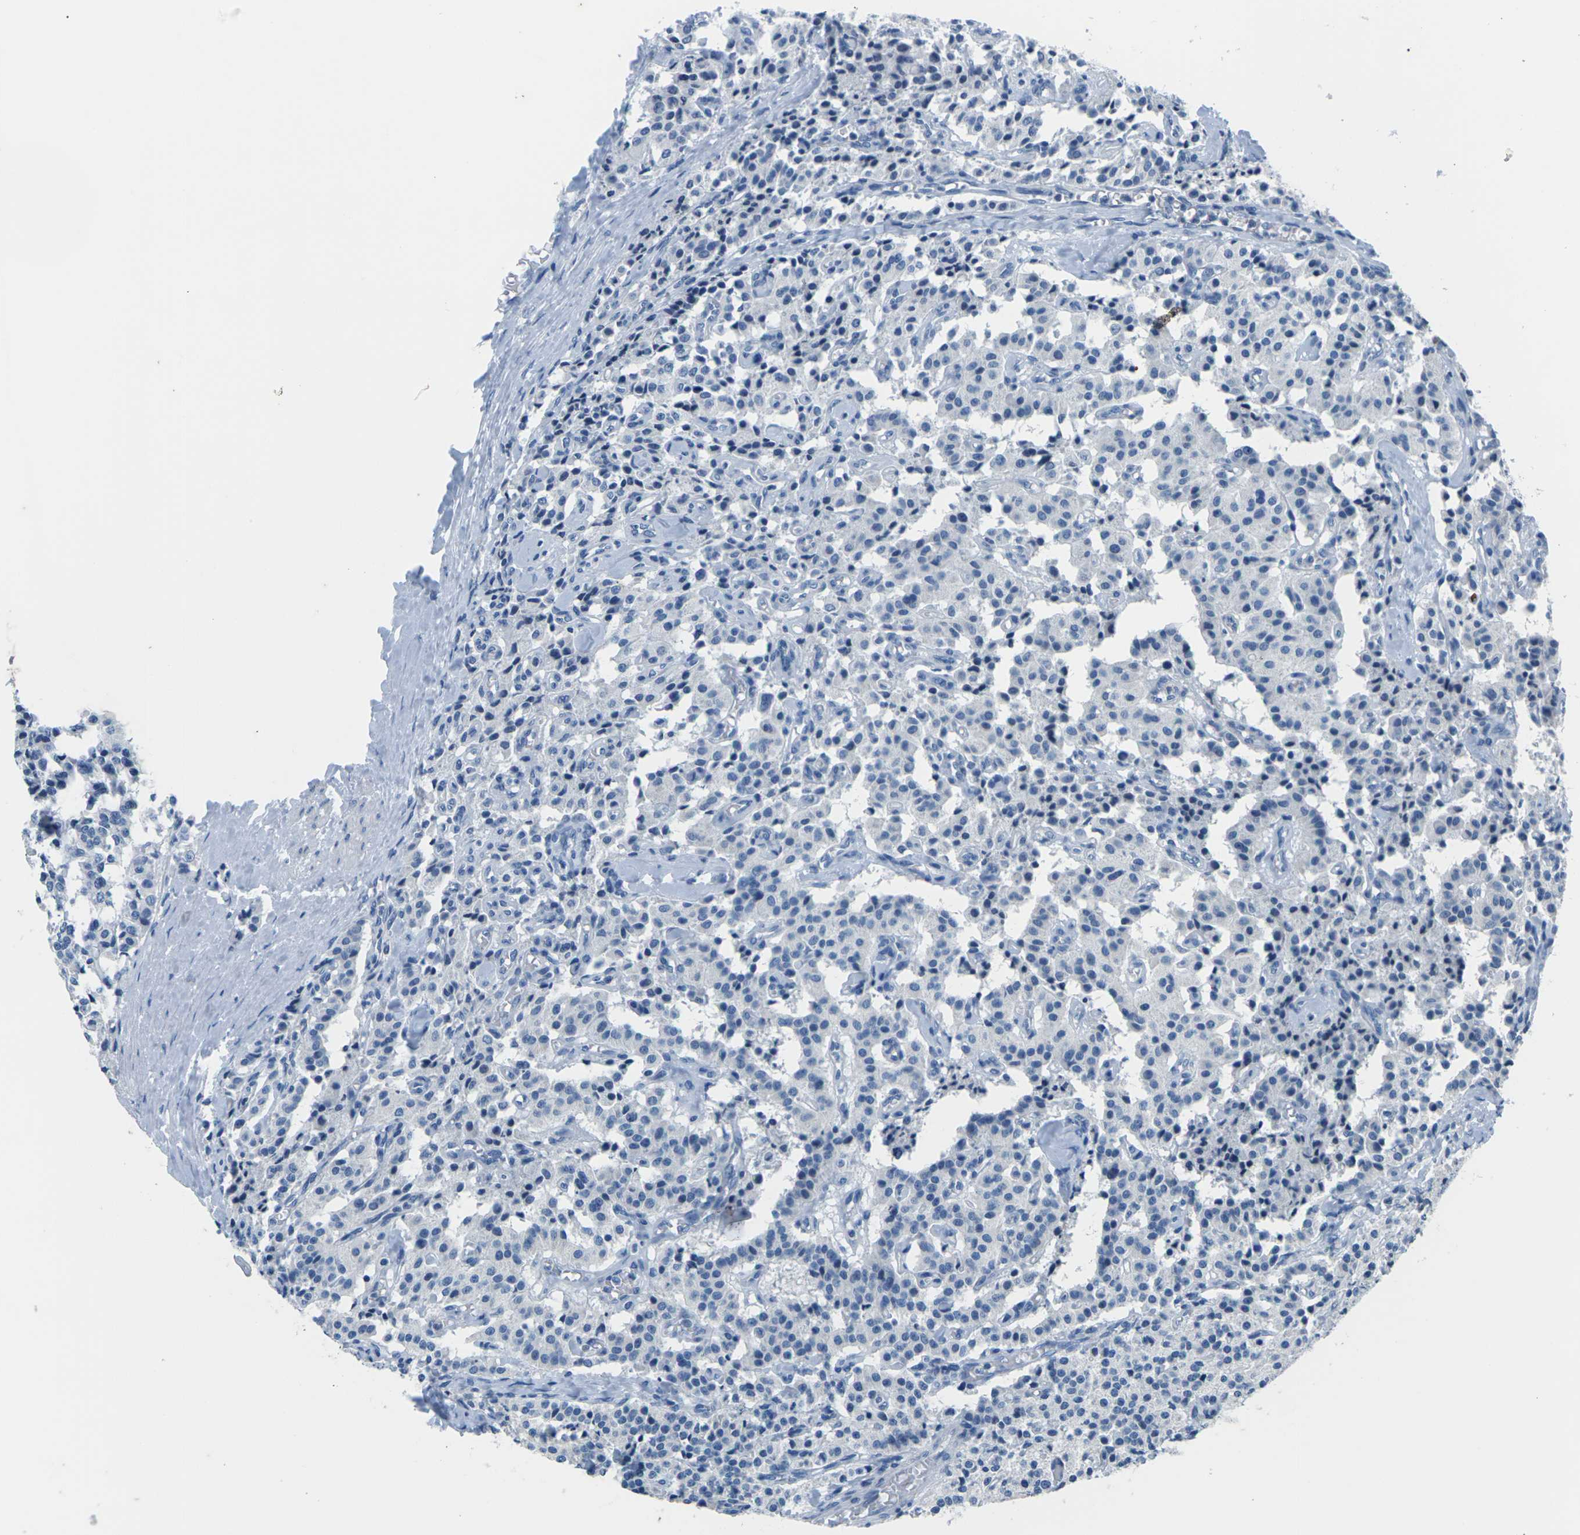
{"staining": {"intensity": "negative", "quantity": "none", "location": "none"}, "tissue": "carcinoid", "cell_type": "Tumor cells", "image_type": "cancer", "snomed": [{"axis": "morphology", "description": "Carcinoid, malignant, NOS"}, {"axis": "topography", "description": "Lung"}], "caption": "A high-resolution micrograph shows IHC staining of carcinoid, which exhibits no significant staining in tumor cells.", "gene": "UMOD", "patient": {"sex": "male", "age": 30}}